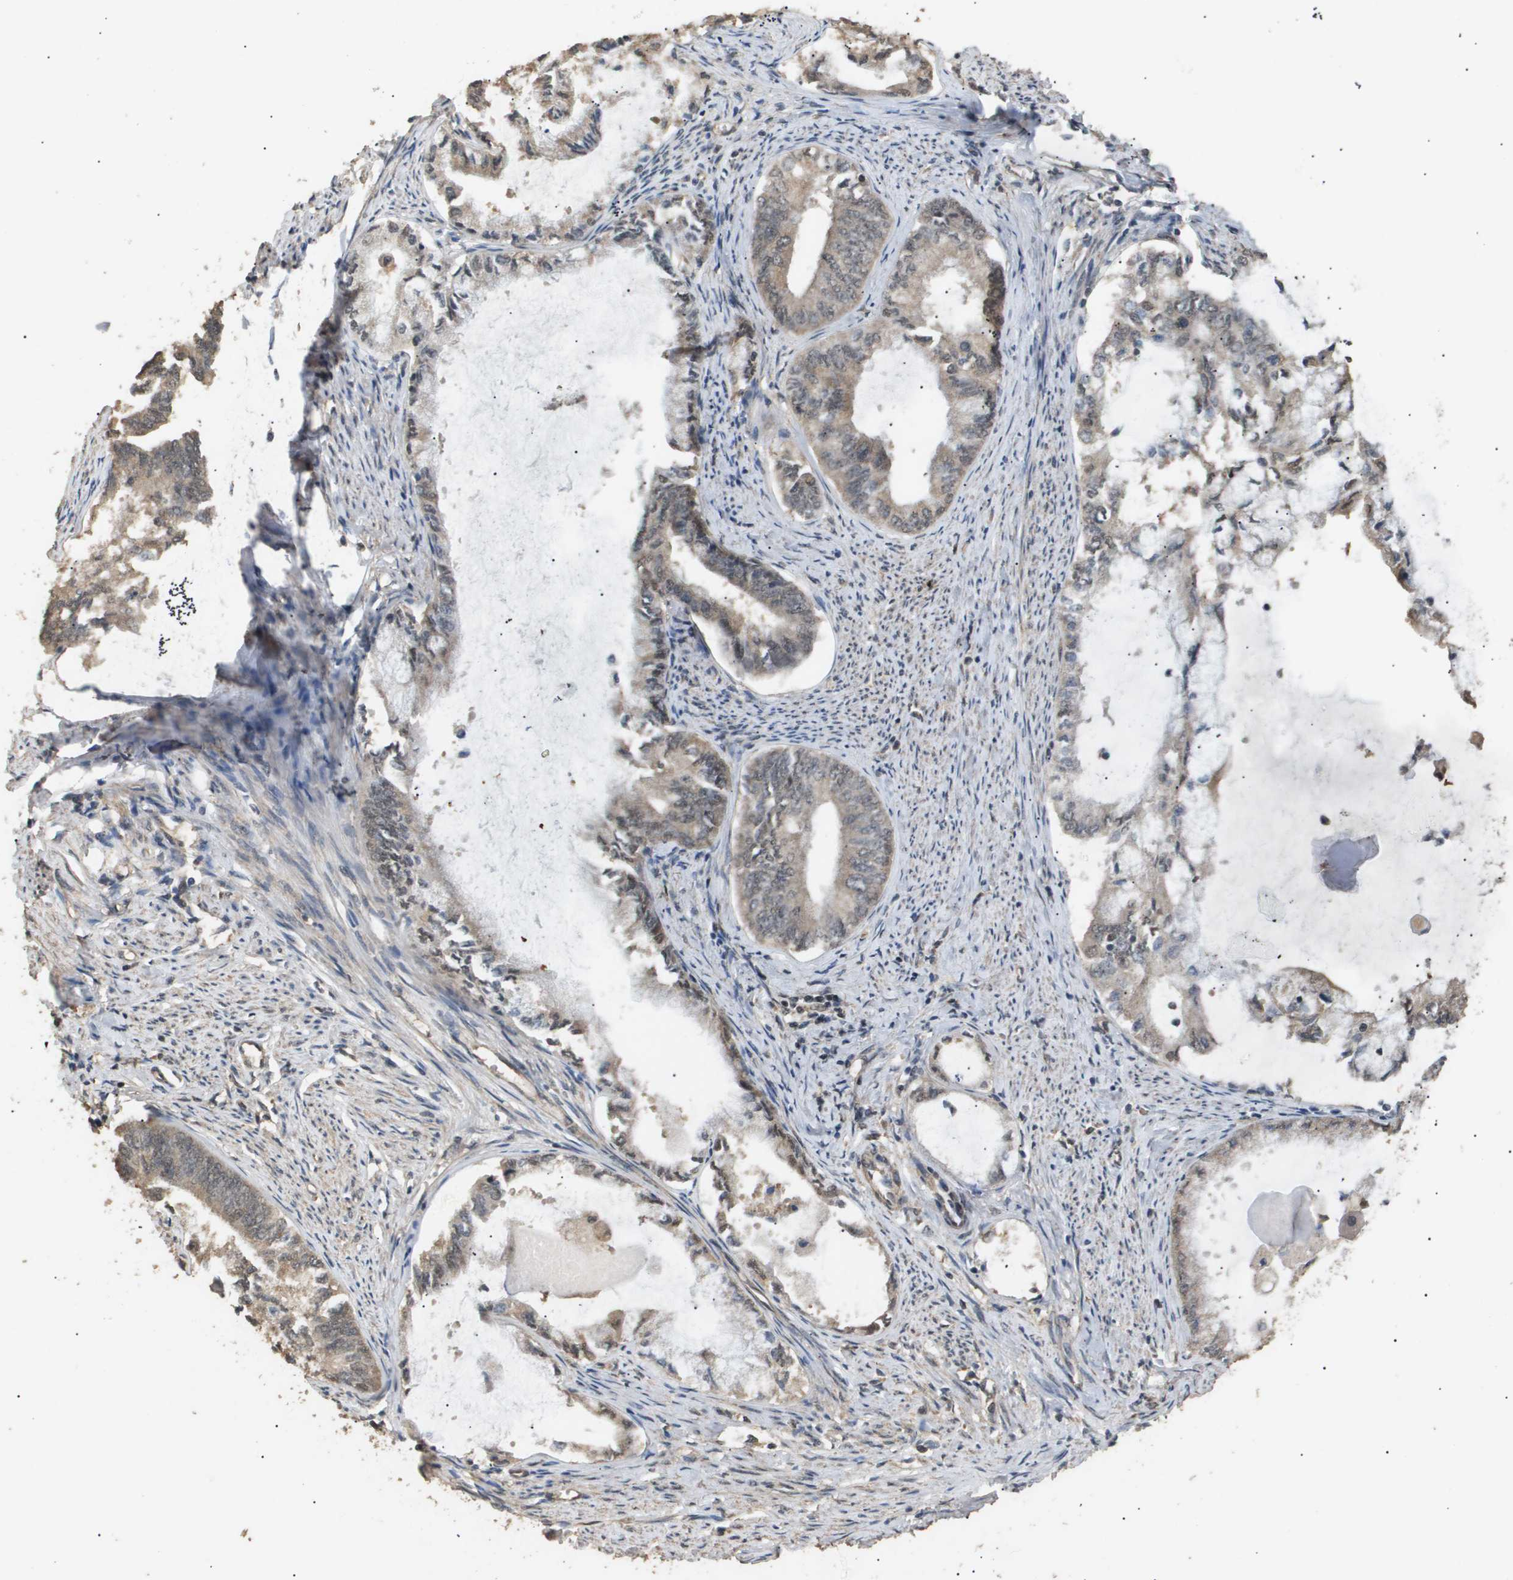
{"staining": {"intensity": "weak", "quantity": ">75%", "location": "cytoplasmic/membranous,nuclear"}, "tissue": "endometrial cancer", "cell_type": "Tumor cells", "image_type": "cancer", "snomed": [{"axis": "morphology", "description": "Adenocarcinoma, NOS"}, {"axis": "topography", "description": "Endometrium"}], "caption": "Weak cytoplasmic/membranous and nuclear protein staining is identified in approximately >75% of tumor cells in endometrial cancer (adenocarcinoma).", "gene": "ING1", "patient": {"sex": "female", "age": 86}}